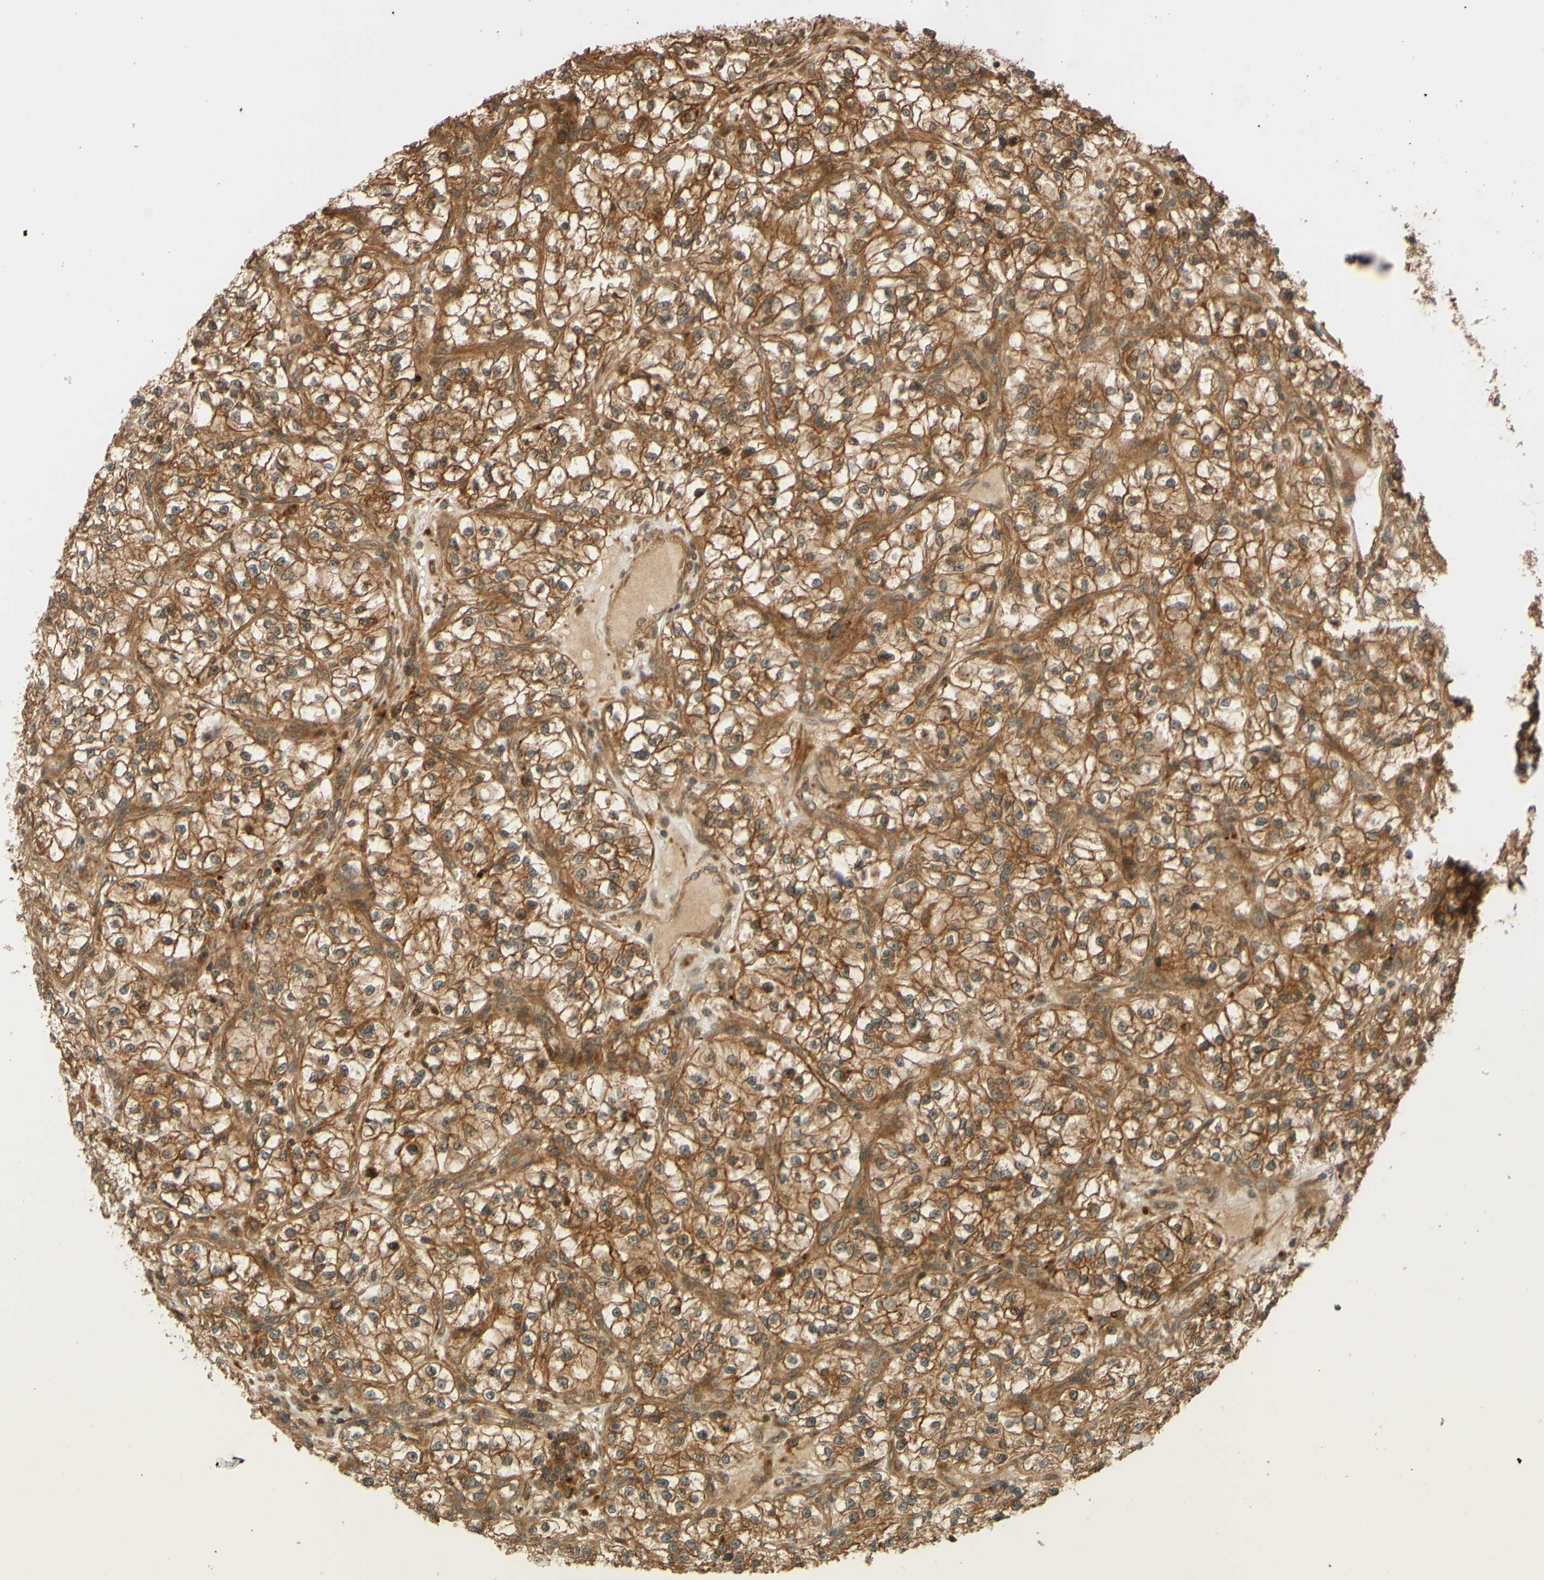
{"staining": {"intensity": "moderate", "quantity": ">75%", "location": "cytoplasmic/membranous"}, "tissue": "renal cancer", "cell_type": "Tumor cells", "image_type": "cancer", "snomed": [{"axis": "morphology", "description": "Adenocarcinoma, NOS"}, {"axis": "topography", "description": "Kidney"}], "caption": "Renal cancer was stained to show a protein in brown. There is medium levels of moderate cytoplasmic/membranous expression in about >75% of tumor cells.", "gene": "RNF19A", "patient": {"sex": "female", "age": 57}}